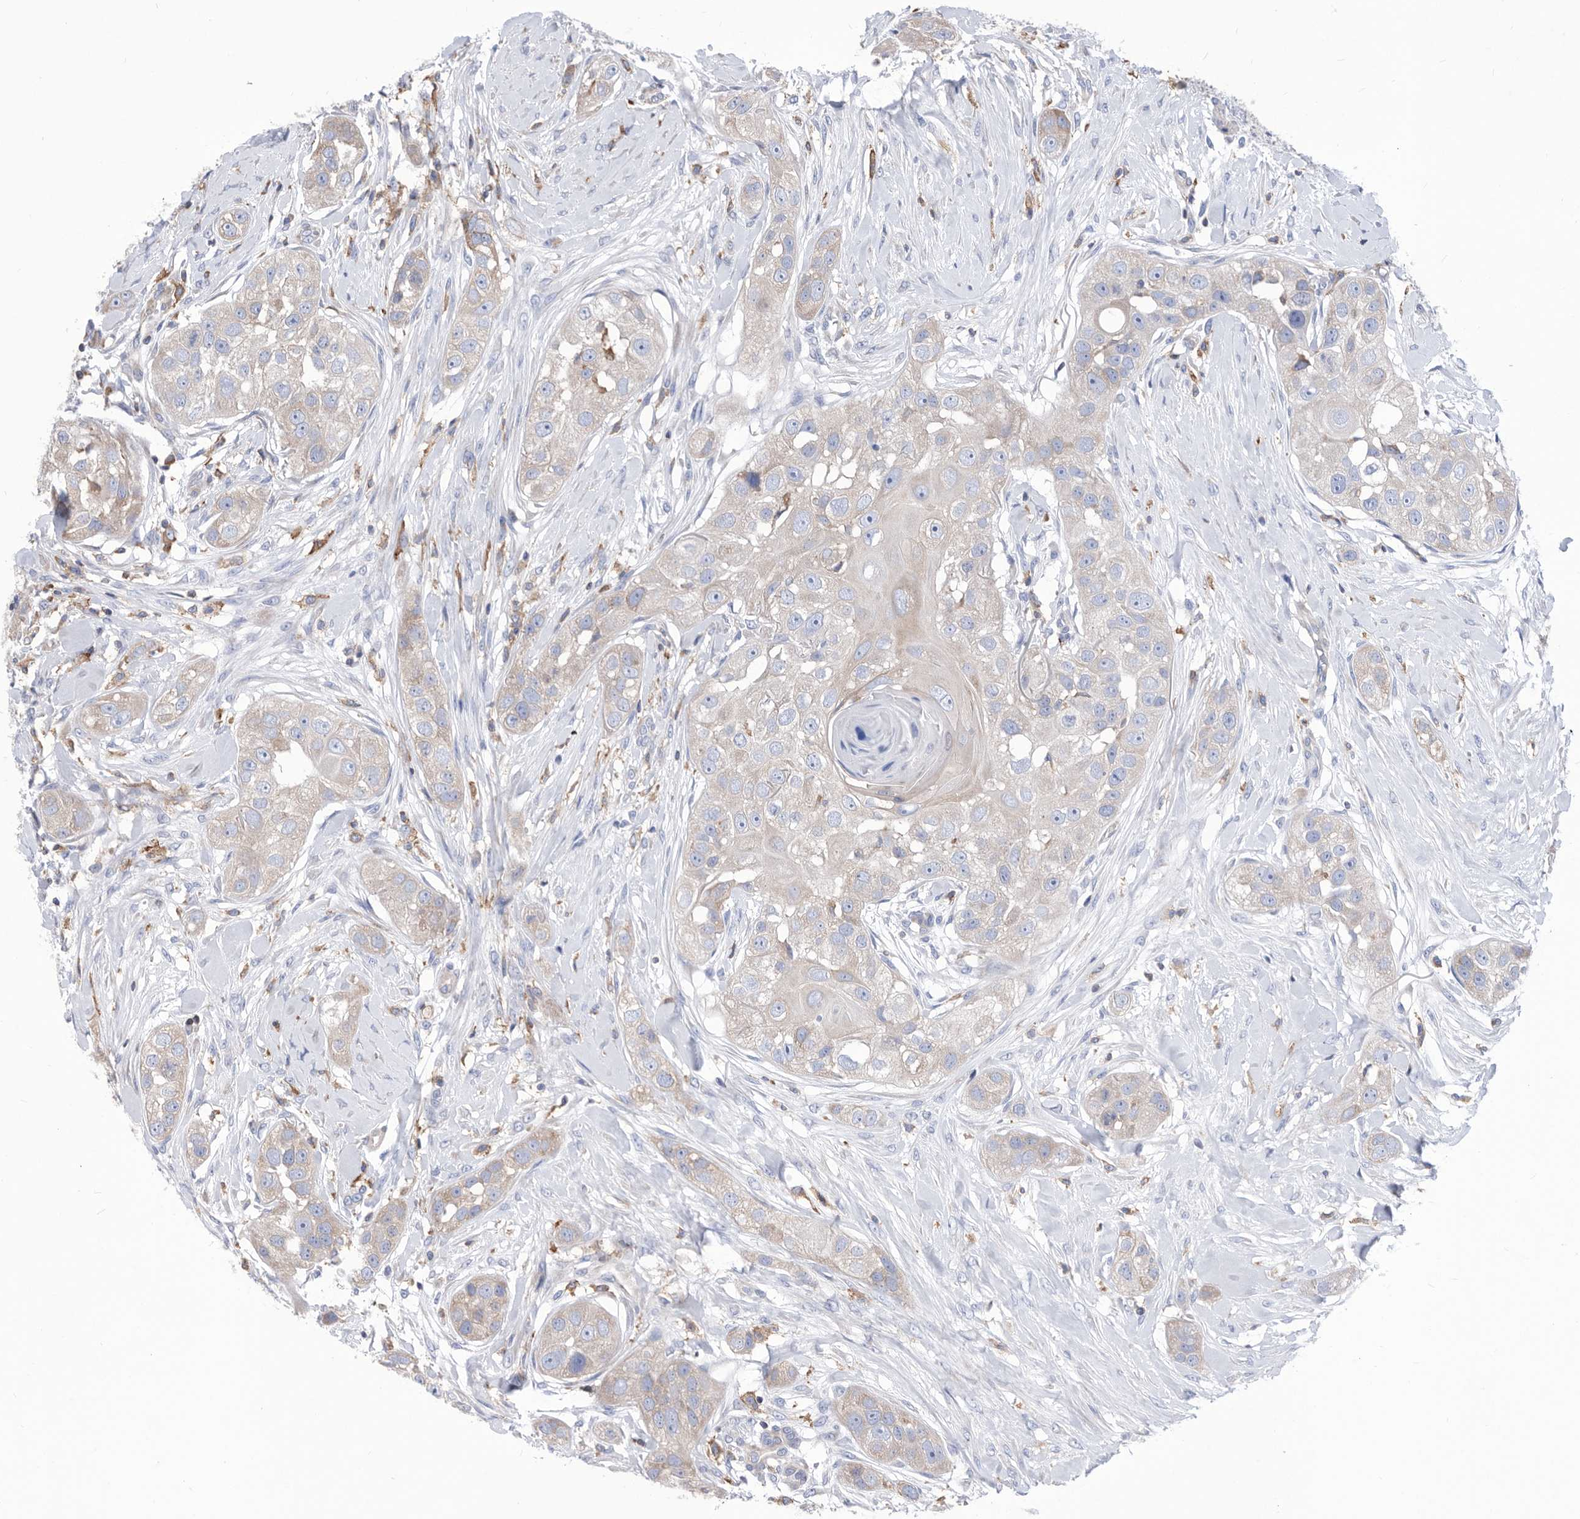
{"staining": {"intensity": "weak", "quantity": "<25%", "location": "cytoplasmic/membranous"}, "tissue": "head and neck cancer", "cell_type": "Tumor cells", "image_type": "cancer", "snomed": [{"axis": "morphology", "description": "Normal tissue, NOS"}, {"axis": "morphology", "description": "Squamous cell carcinoma, NOS"}, {"axis": "topography", "description": "Skeletal muscle"}, {"axis": "topography", "description": "Head-Neck"}], "caption": "IHC micrograph of neoplastic tissue: head and neck cancer stained with DAB exhibits no significant protein staining in tumor cells.", "gene": "SMG7", "patient": {"sex": "male", "age": 51}}